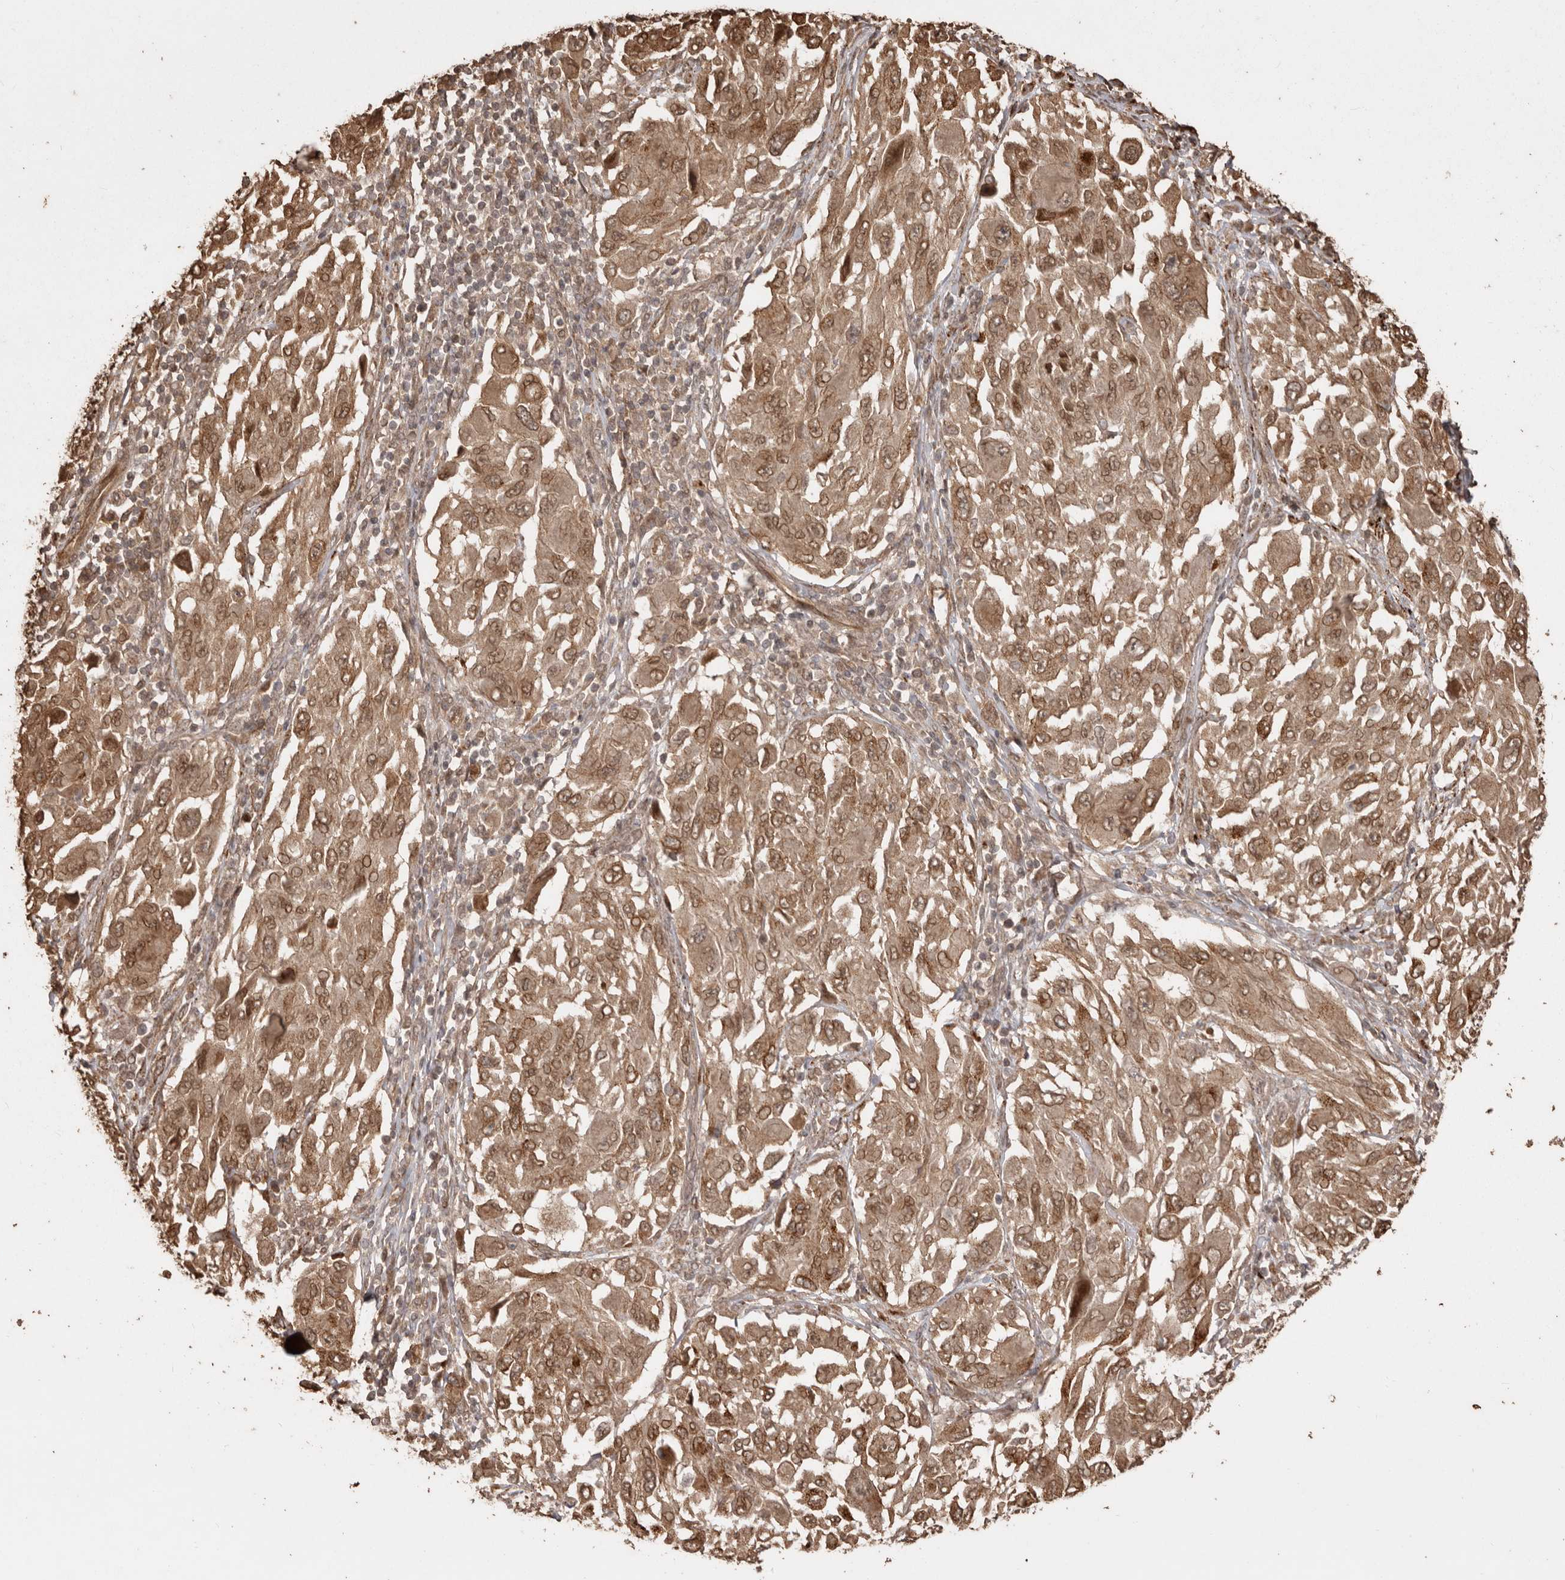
{"staining": {"intensity": "moderate", "quantity": ">75%", "location": "cytoplasmic/membranous,nuclear"}, "tissue": "melanoma", "cell_type": "Tumor cells", "image_type": "cancer", "snomed": [{"axis": "morphology", "description": "Malignant melanoma, NOS"}, {"axis": "topography", "description": "Skin"}], "caption": "Protein analysis of melanoma tissue exhibits moderate cytoplasmic/membranous and nuclear positivity in about >75% of tumor cells.", "gene": "NUP43", "patient": {"sex": "female", "age": 91}}